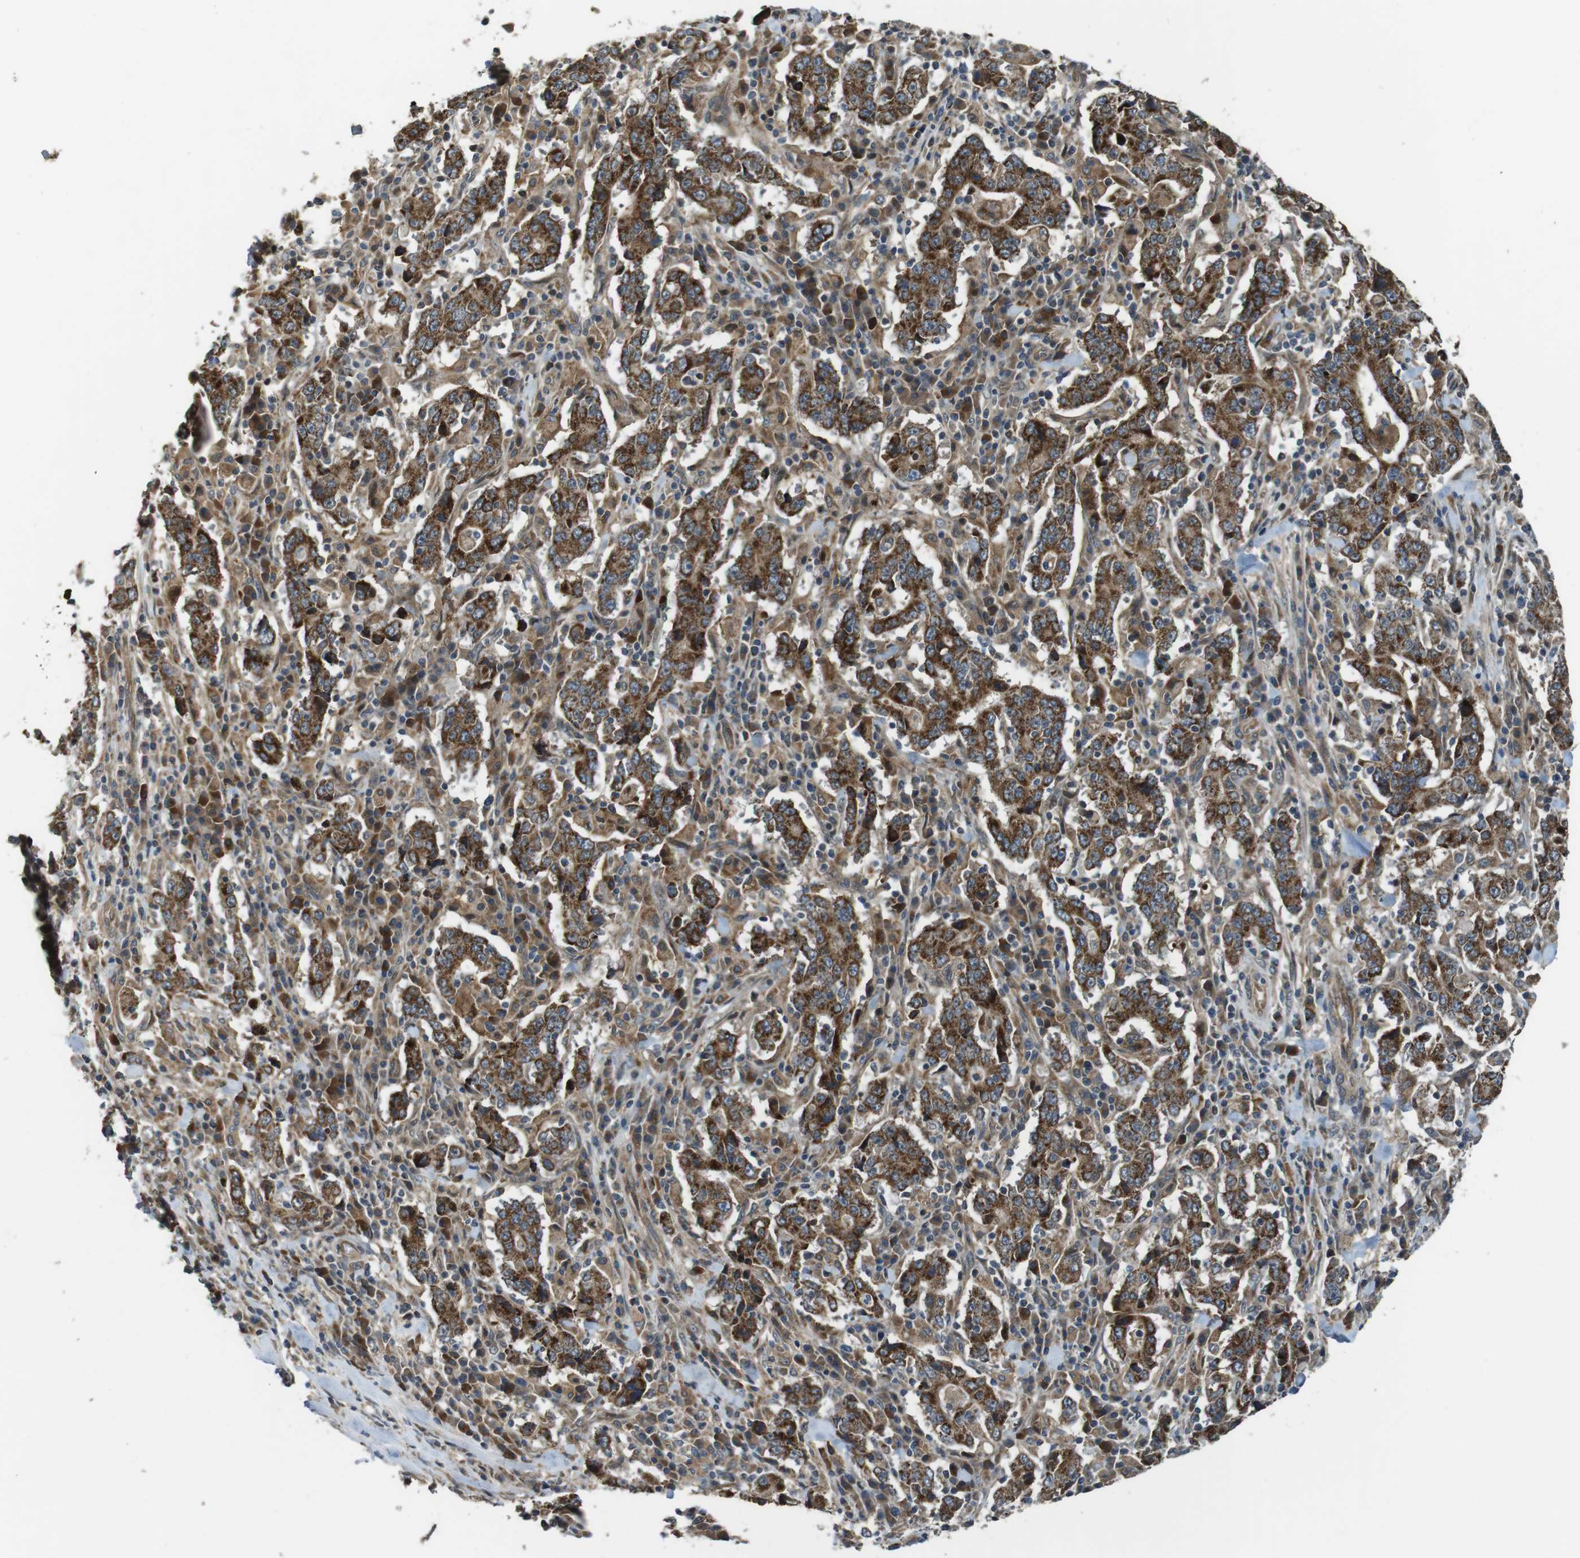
{"staining": {"intensity": "strong", "quantity": ">75%", "location": "cytoplasmic/membranous"}, "tissue": "stomach cancer", "cell_type": "Tumor cells", "image_type": "cancer", "snomed": [{"axis": "morphology", "description": "Normal tissue, NOS"}, {"axis": "morphology", "description": "Adenocarcinoma, NOS"}, {"axis": "topography", "description": "Stomach, upper"}, {"axis": "topography", "description": "Stomach"}], "caption": "Brown immunohistochemical staining in human stomach cancer (adenocarcinoma) reveals strong cytoplasmic/membranous staining in approximately >75% of tumor cells.", "gene": "IFFO2", "patient": {"sex": "male", "age": 59}}